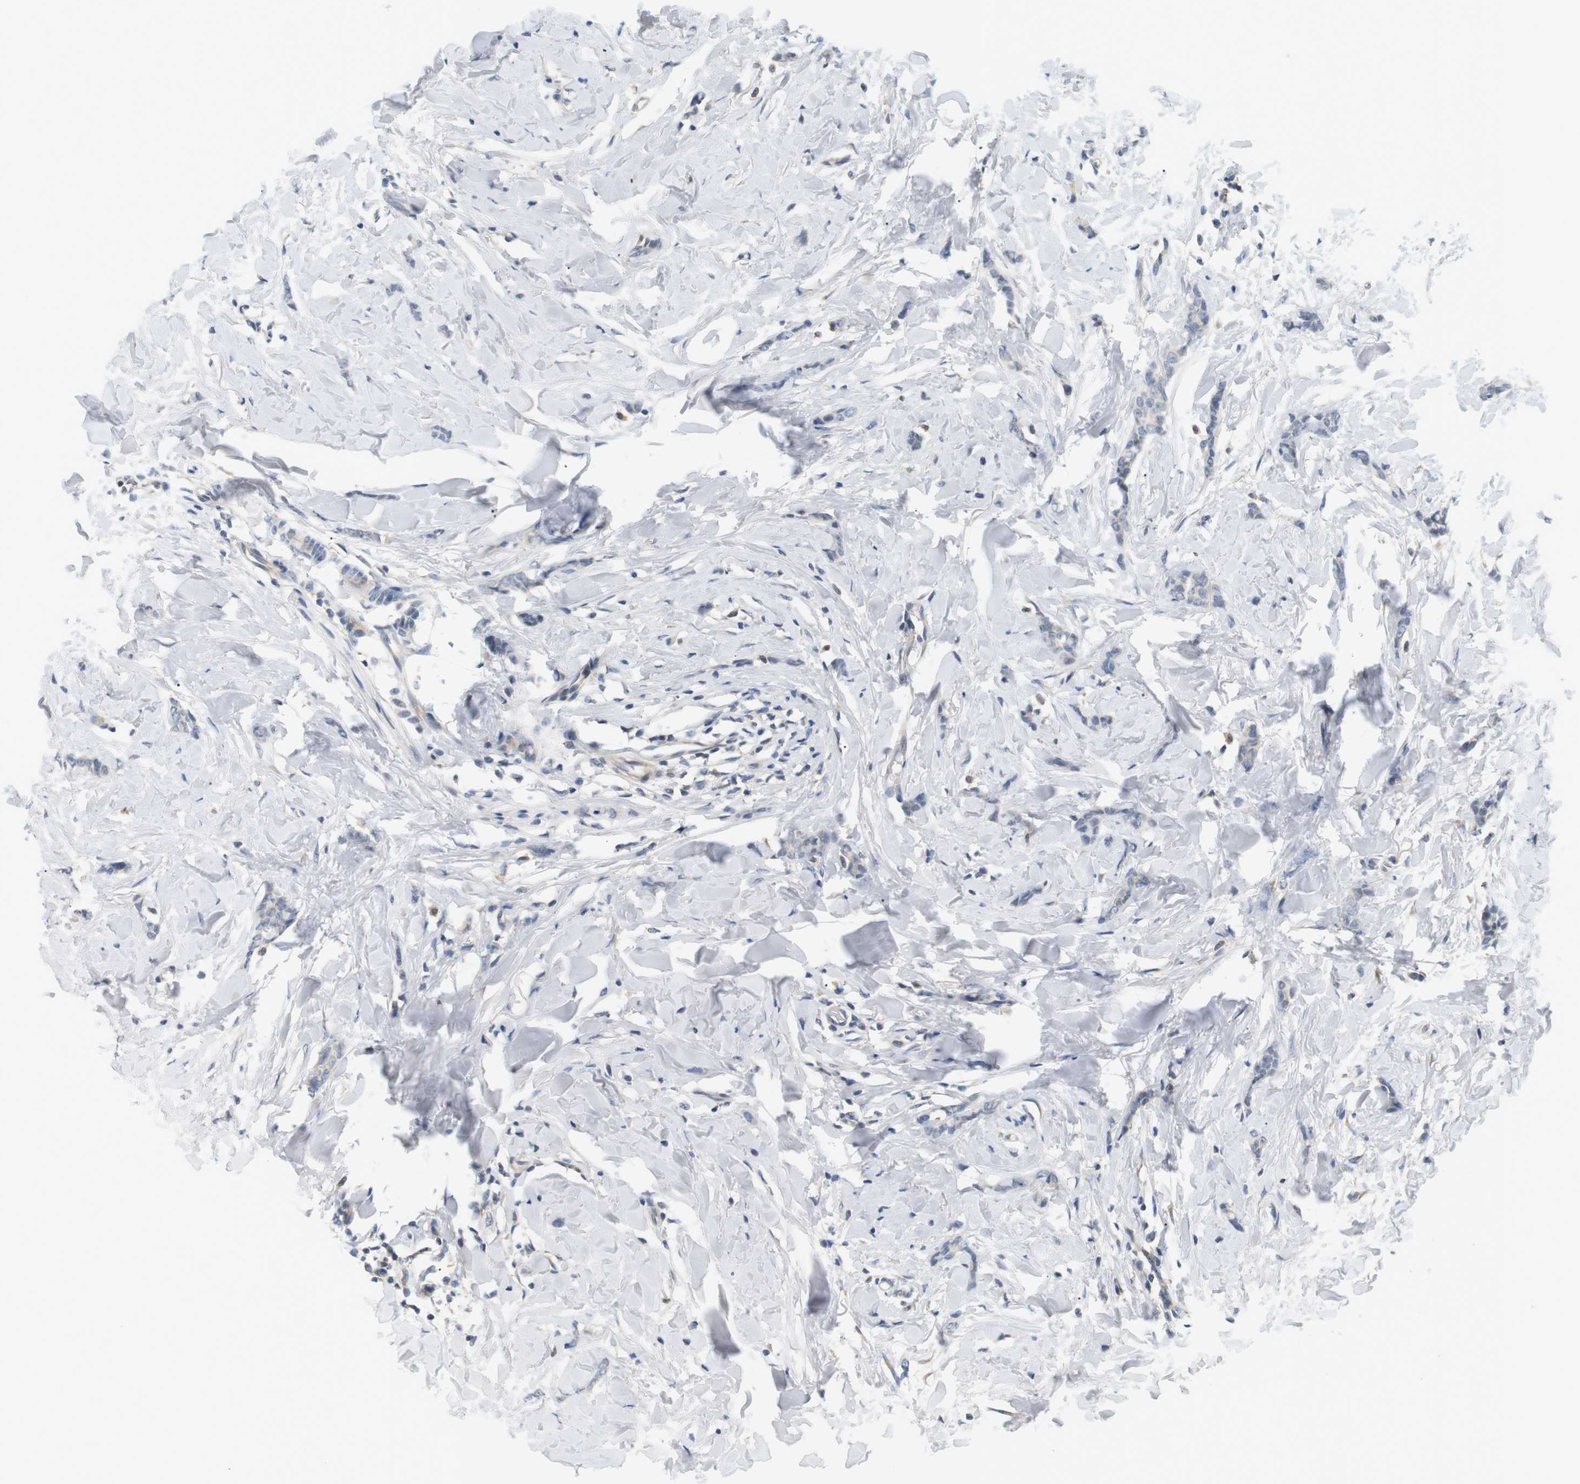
{"staining": {"intensity": "negative", "quantity": "none", "location": "none"}, "tissue": "breast cancer", "cell_type": "Tumor cells", "image_type": "cancer", "snomed": [{"axis": "morphology", "description": "Lobular carcinoma"}, {"axis": "topography", "description": "Skin"}, {"axis": "topography", "description": "Breast"}], "caption": "Photomicrograph shows no significant protein positivity in tumor cells of breast cancer.", "gene": "EVA1C", "patient": {"sex": "female", "age": 46}}